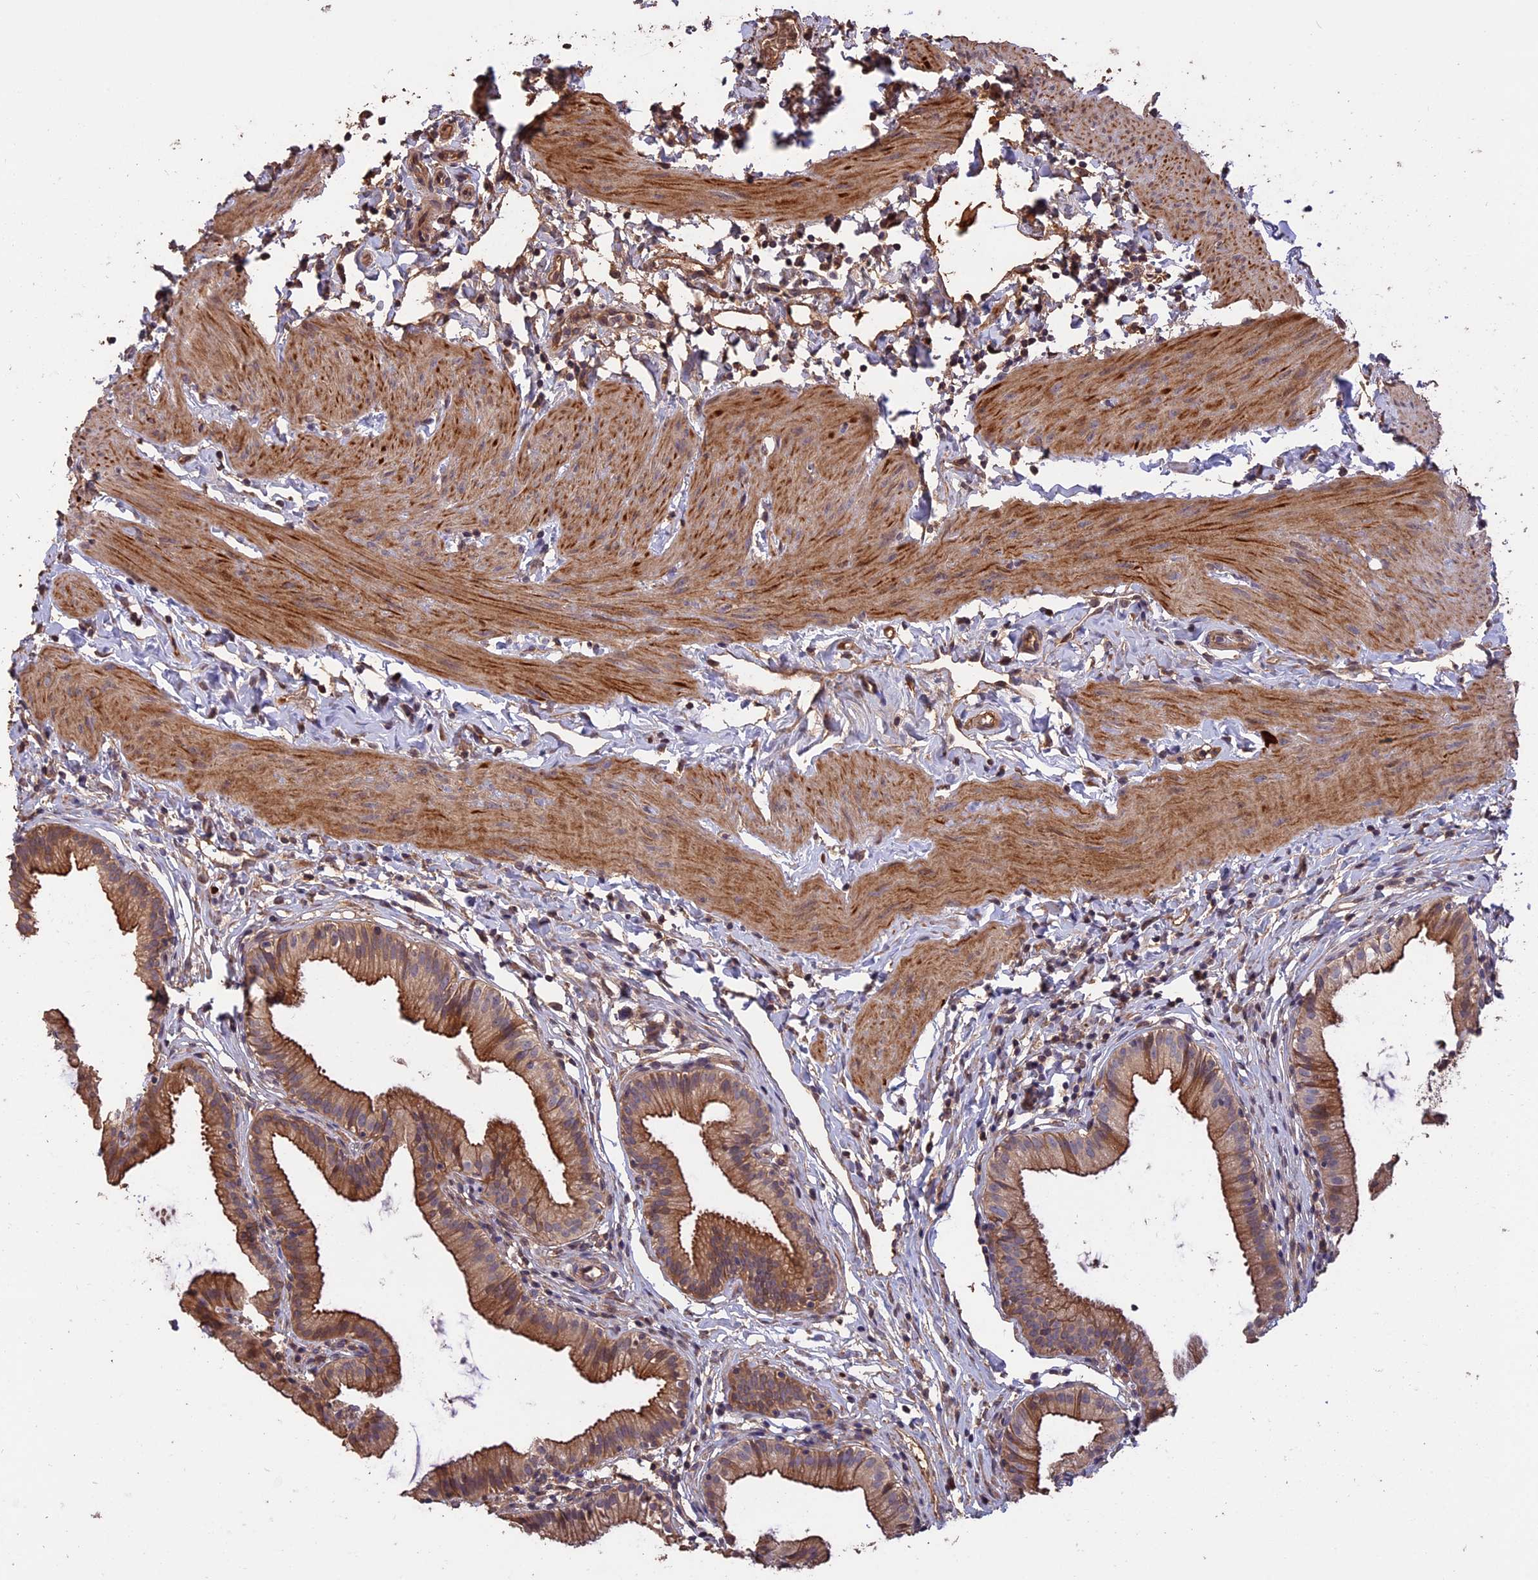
{"staining": {"intensity": "moderate", "quantity": ">75%", "location": "cytoplasmic/membranous"}, "tissue": "gallbladder", "cell_type": "Glandular cells", "image_type": "normal", "snomed": [{"axis": "morphology", "description": "Normal tissue, NOS"}, {"axis": "topography", "description": "Gallbladder"}], "caption": "Gallbladder stained for a protein (brown) exhibits moderate cytoplasmic/membranous positive positivity in approximately >75% of glandular cells.", "gene": "RASAL1", "patient": {"sex": "female", "age": 46}}